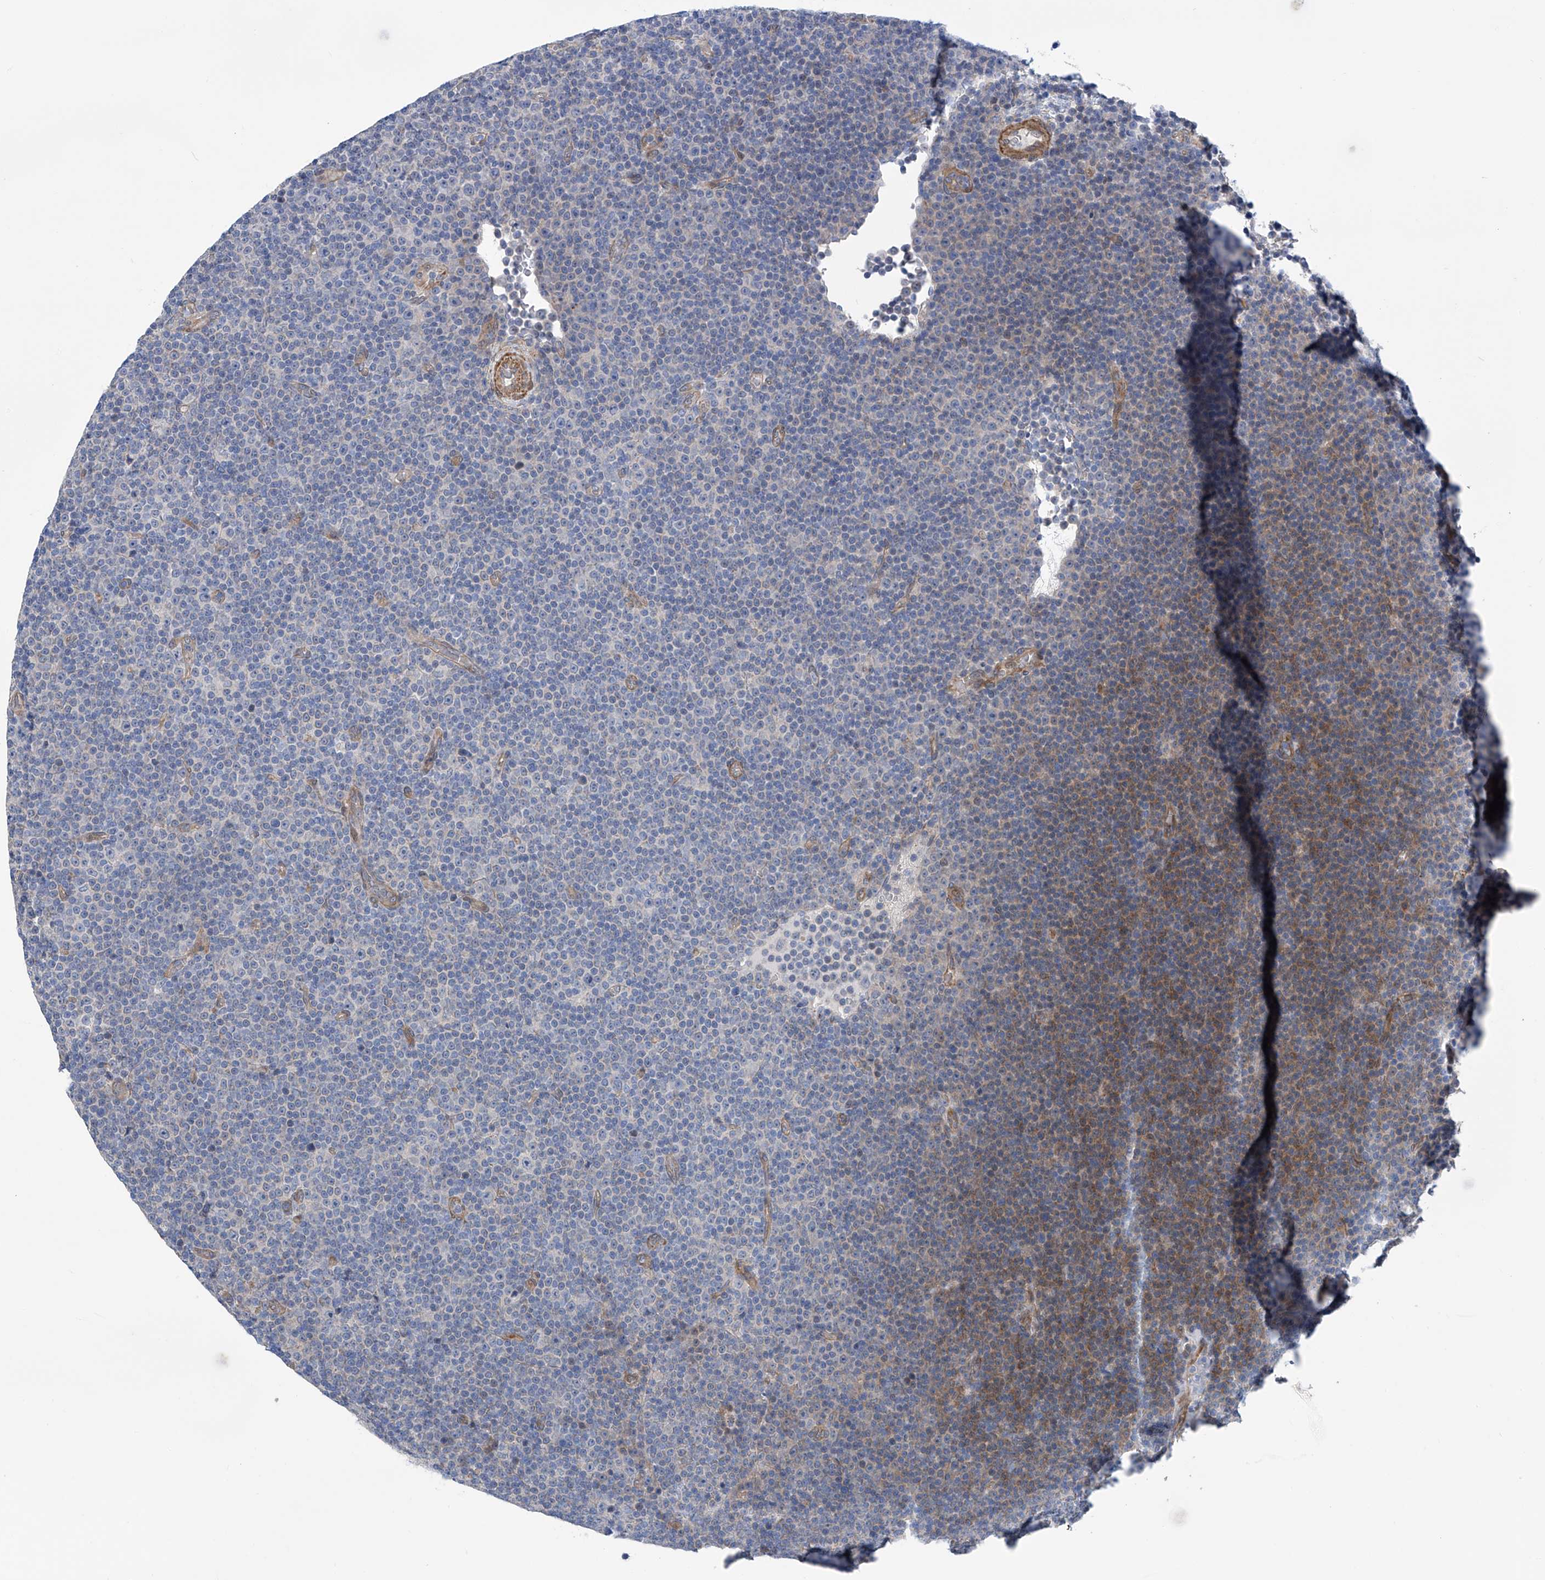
{"staining": {"intensity": "negative", "quantity": "none", "location": "none"}, "tissue": "lymphoma", "cell_type": "Tumor cells", "image_type": "cancer", "snomed": [{"axis": "morphology", "description": "Malignant lymphoma, non-Hodgkin's type, Low grade"}, {"axis": "topography", "description": "Lymph node"}], "caption": "DAB (3,3'-diaminobenzidine) immunohistochemical staining of lymphoma reveals no significant expression in tumor cells.", "gene": "TNN", "patient": {"sex": "female", "age": 67}}